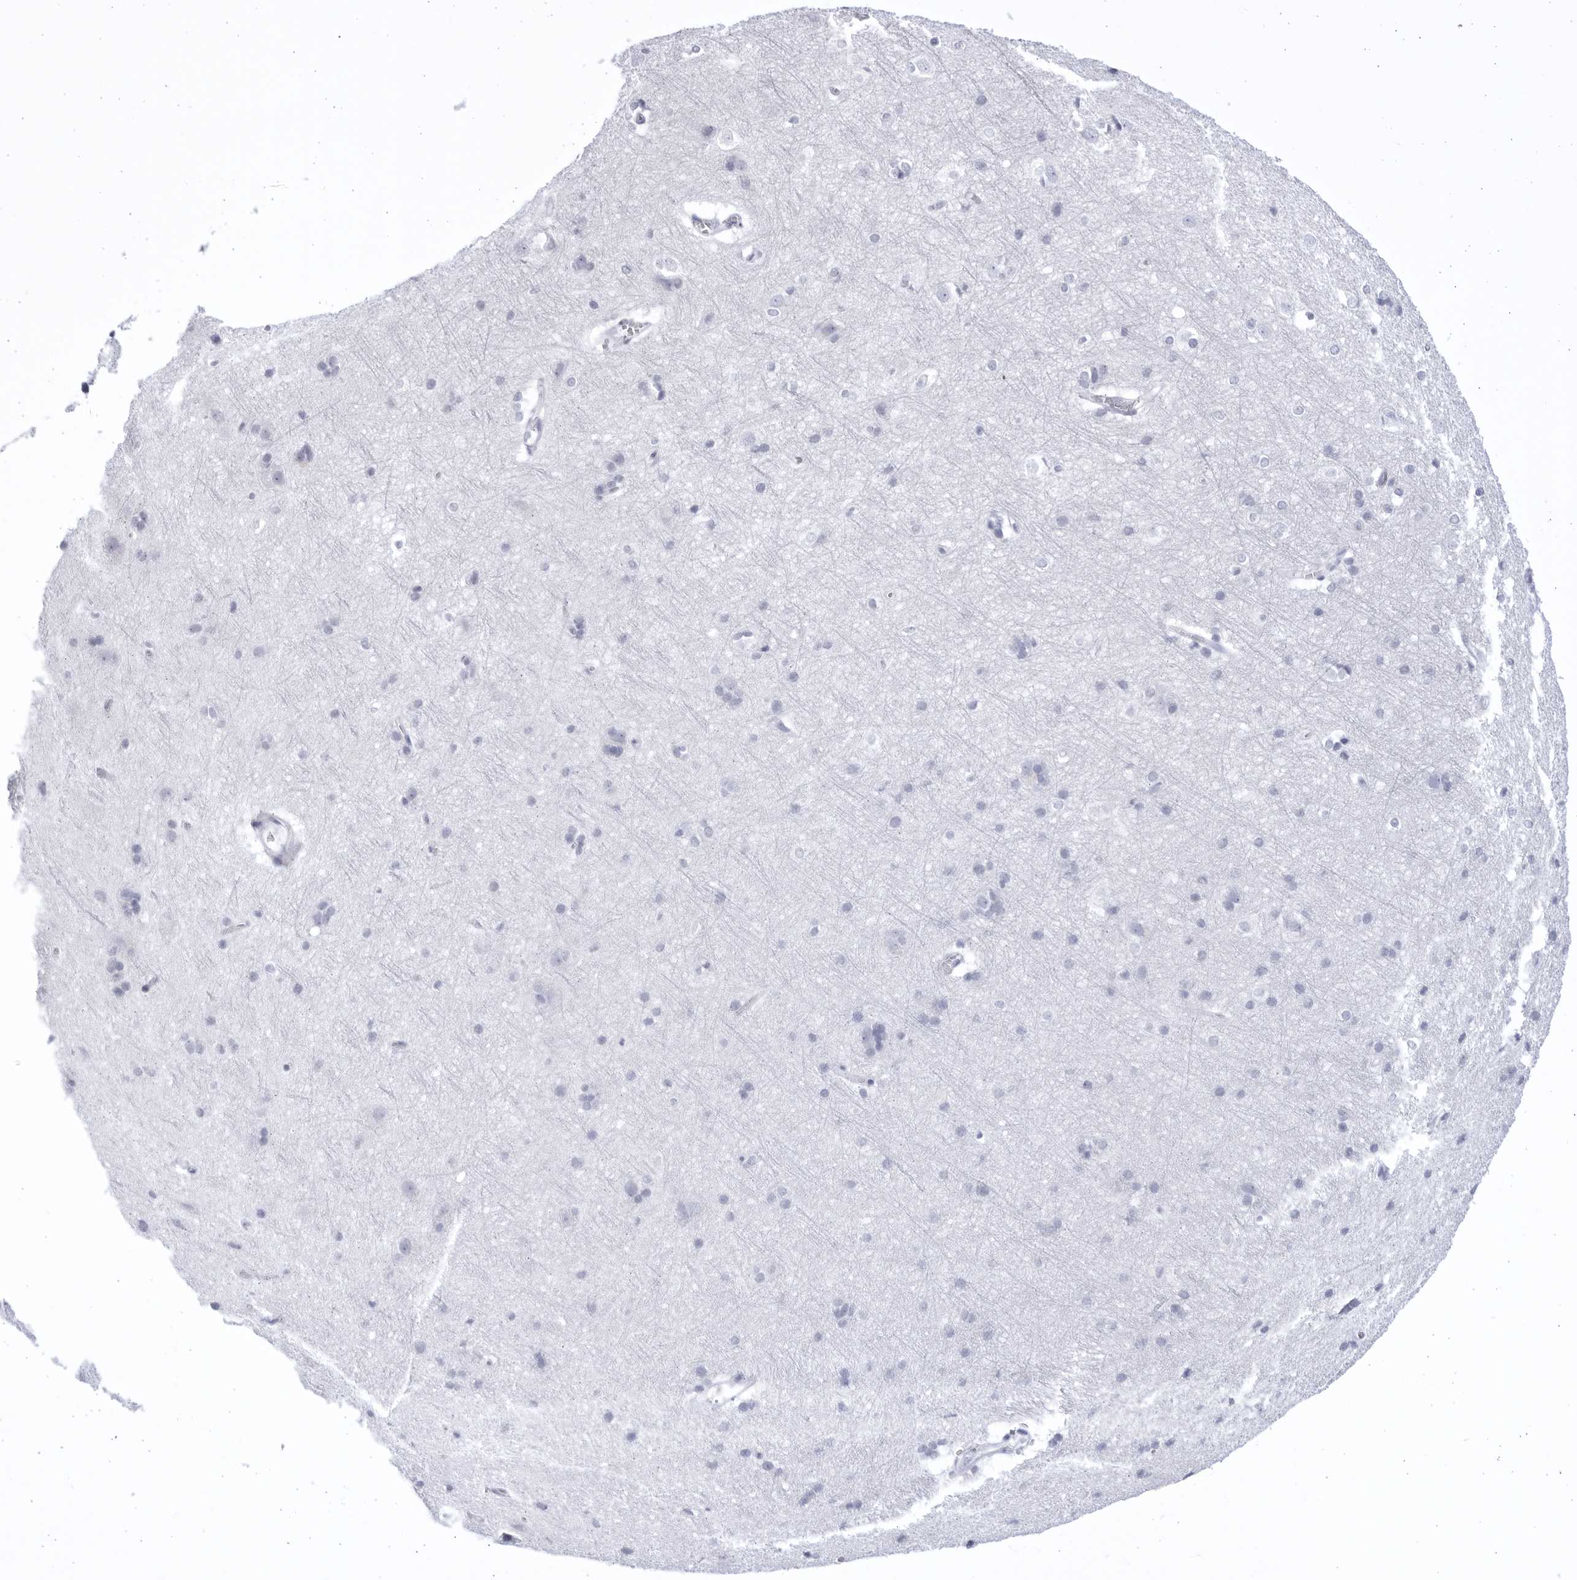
{"staining": {"intensity": "negative", "quantity": "none", "location": "none"}, "tissue": "cerebral cortex", "cell_type": "Endothelial cells", "image_type": "normal", "snomed": [{"axis": "morphology", "description": "Normal tissue, NOS"}, {"axis": "topography", "description": "Cerebral cortex"}], "caption": "Immunohistochemistry of benign cerebral cortex demonstrates no positivity in endothelial cells. (Immunohistochemistry (ihc), brightfield microscopy, high magnification).", "gene": "CCDC181", "patient": {"sex": "male", "age": 54}}